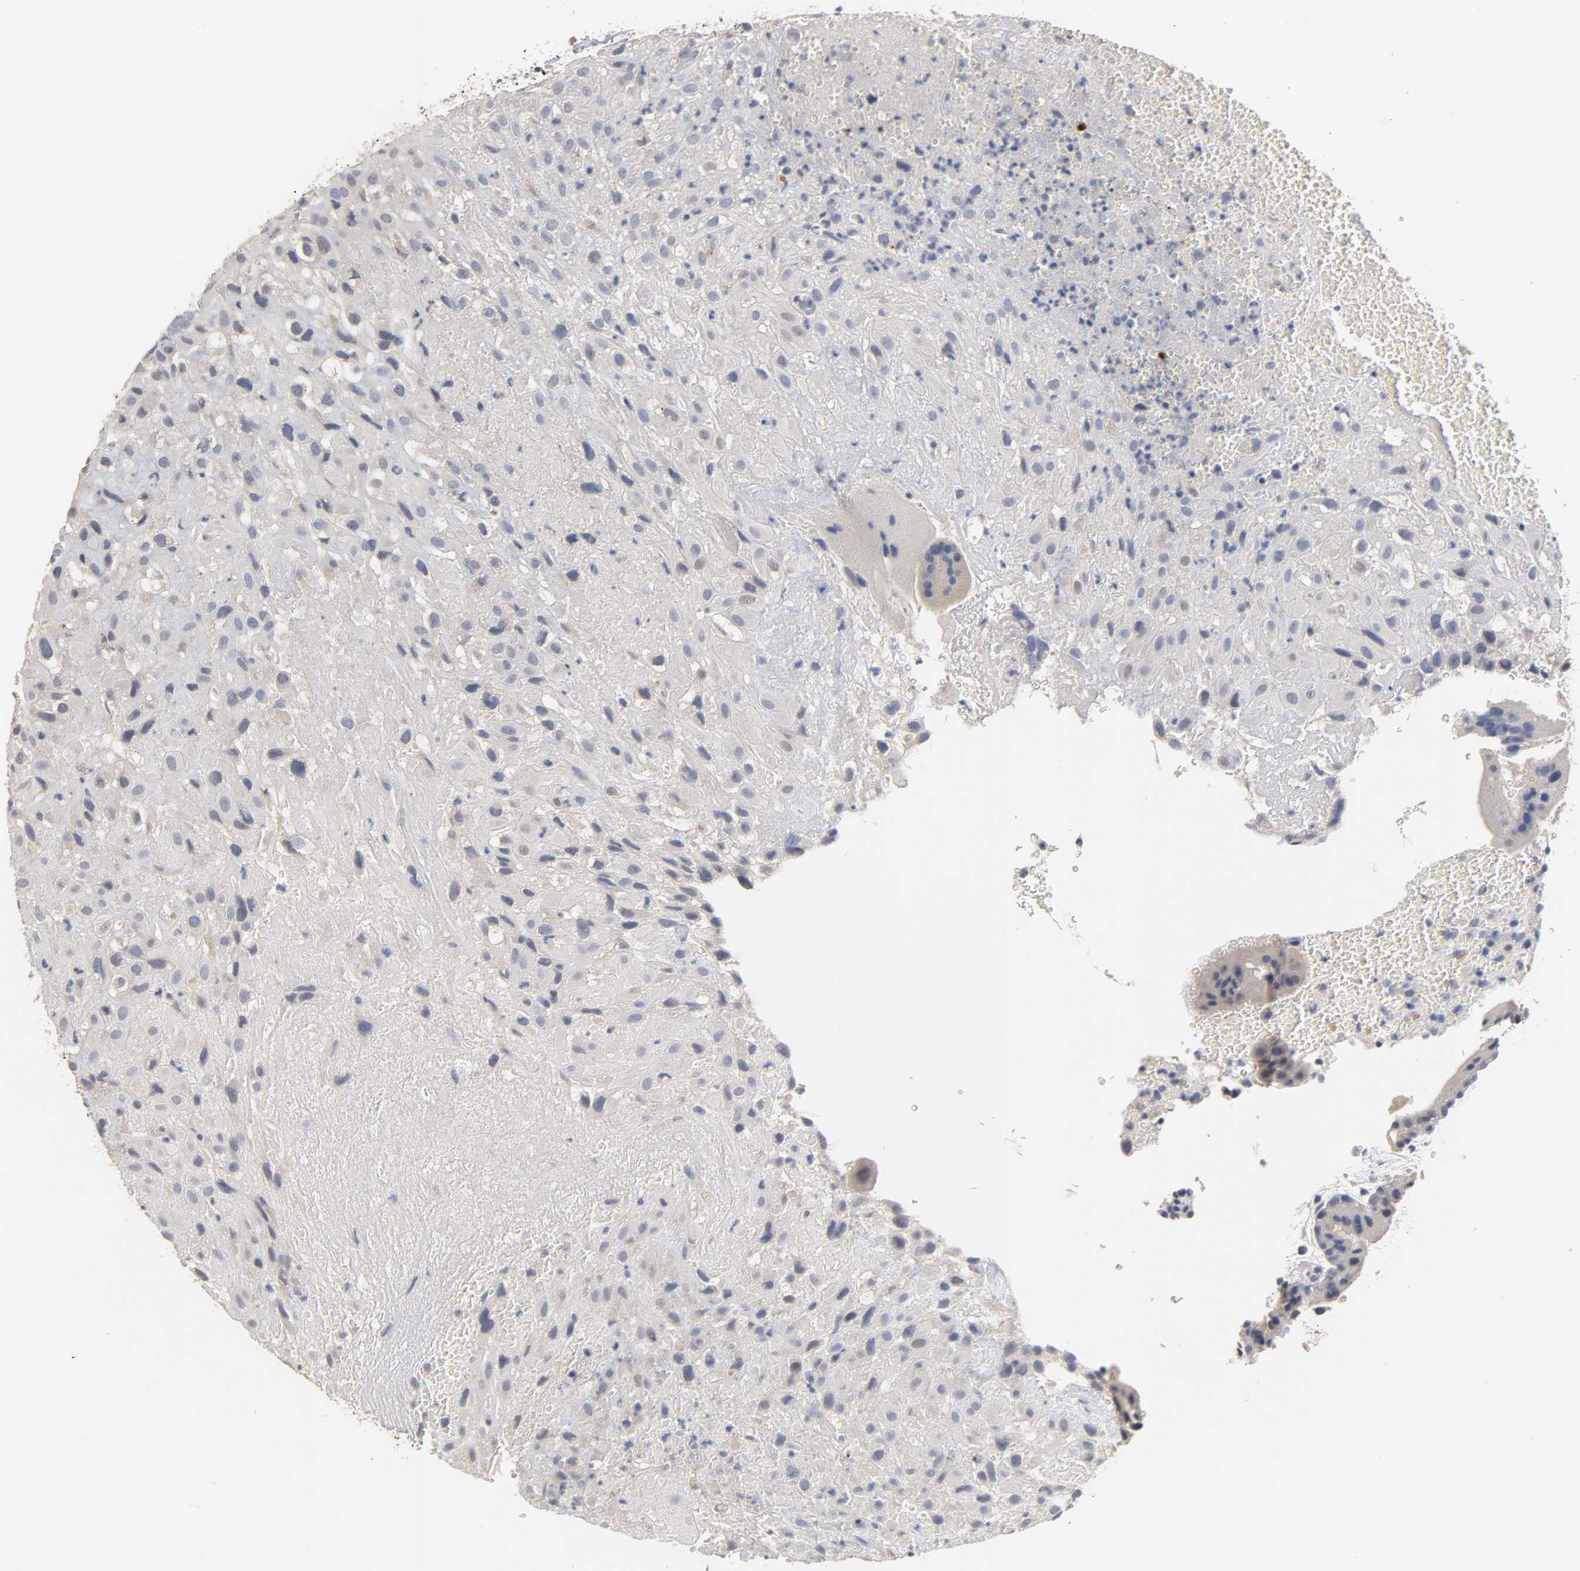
{"staining": {"intensity": "negative", "quantity": "none", "location": "none"}, "tissue": "placenta", "cell_type": "Decidual cells", "image_type": "normal", "snomed": [{"axis": "morphology", "description": "Normal tissue, NOS"}, {"axis": "topography", "description": "Placenta"}], "caption": "Photomicrograph shows no protein positivity in decidual cells of benign placenta. (DAB (3,3'-diaminobenzidine) immunohistochemistry (IHC) with hematoxylin counter stain).", "gene": "OVOL1", "patient": {"sex": "female", "age": 19}}